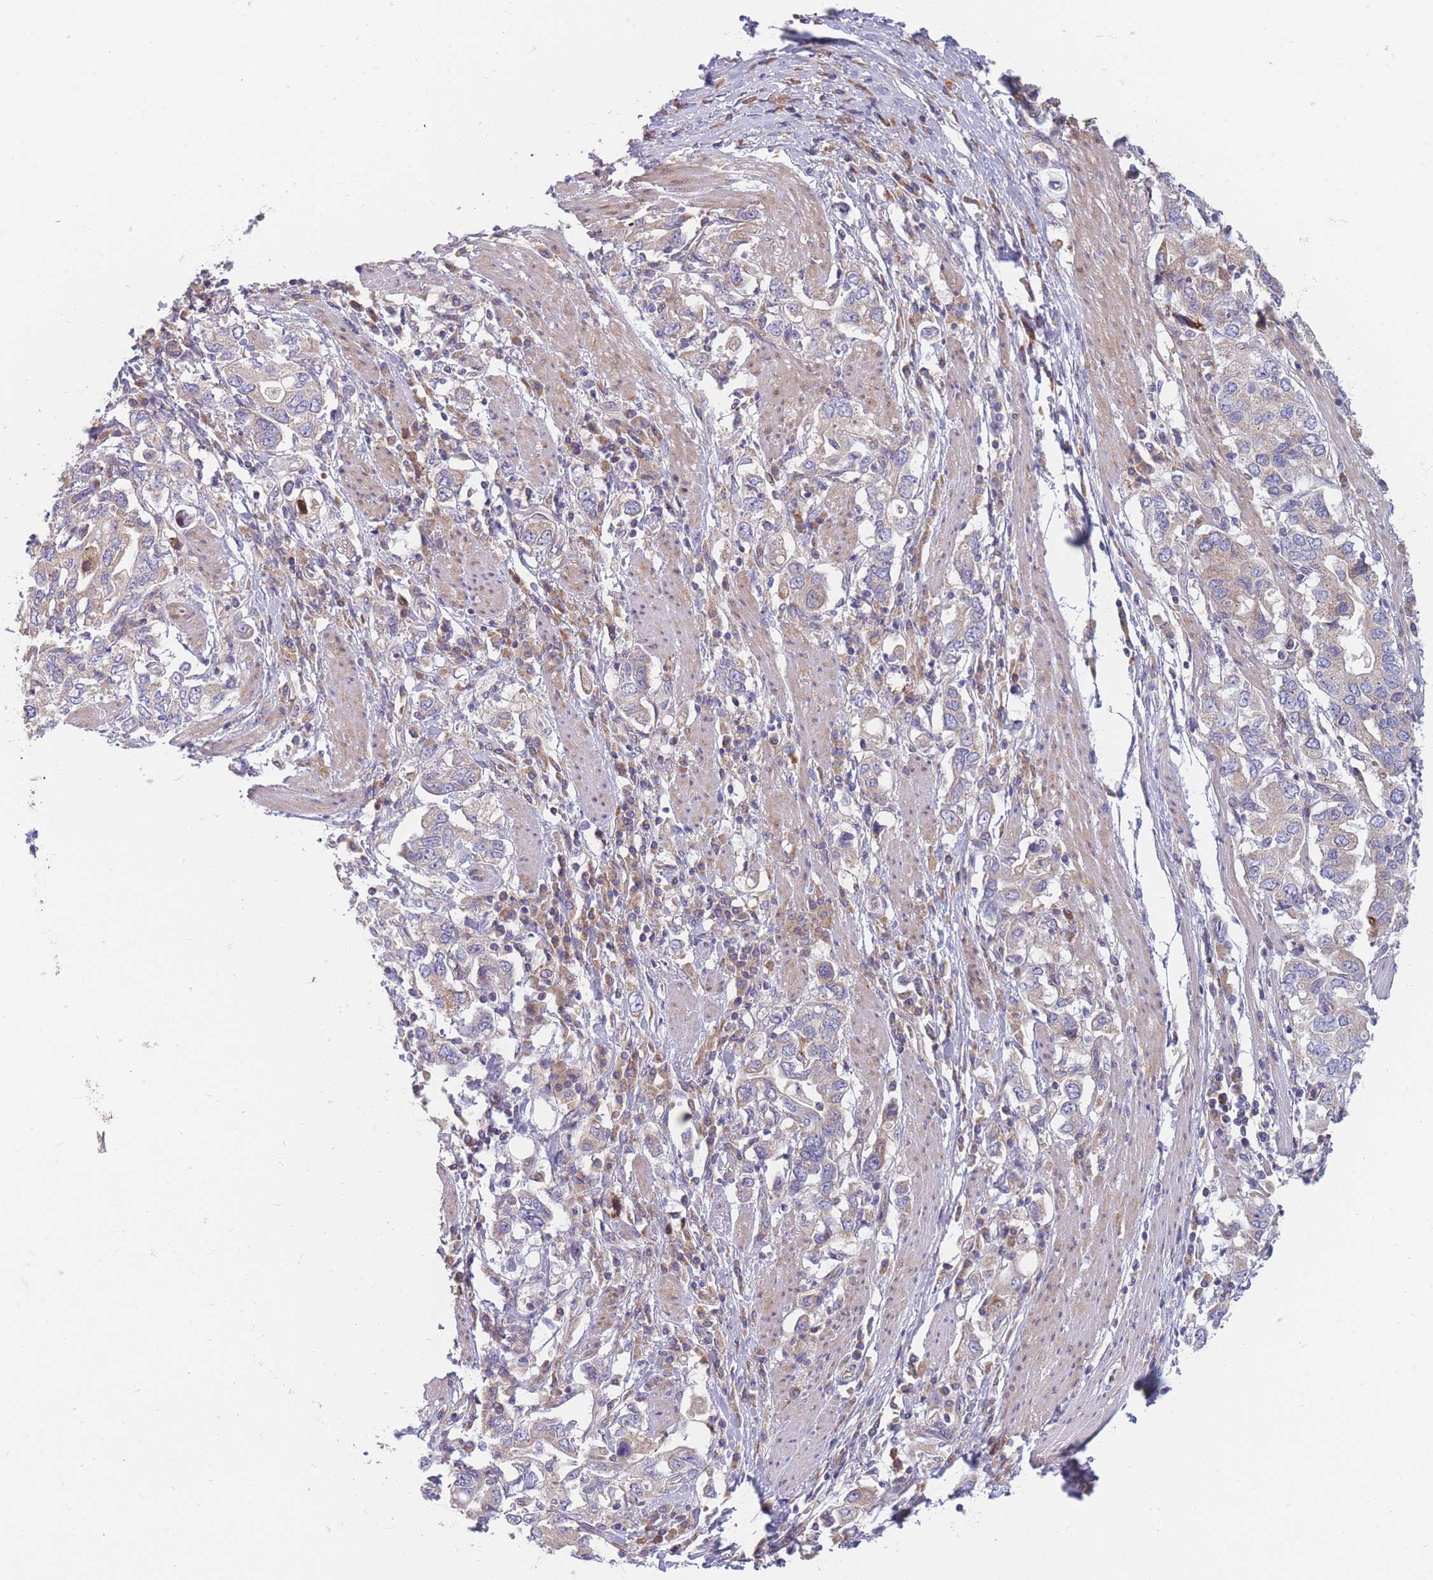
{"staining": {"intensity": "negative", "quantity": "none", "location": "none"}, "tissue": "stomach cancer", "cell_type": "Tumor cells", "image_type": "cancer", "snomed": [{"axis": "morphology", "description": "Adenocarcinoma, NOS"}, {"axis": "topography", "description": "Stomach, upper"}, {"axis": "topography", "description": "Stomach"}], "caption": "A photomicrograph of adenocarcinoma (stomach) stained for a protein shows no brown staining in tumor cells. The staining was performed using DAB to visualize the protein expression in brown, while the nuclei were stained in blue with hematoxylin (Magnification: 20x).", "gene": "TMEM131L", "patient": {"sex": "male", "age": 62}}